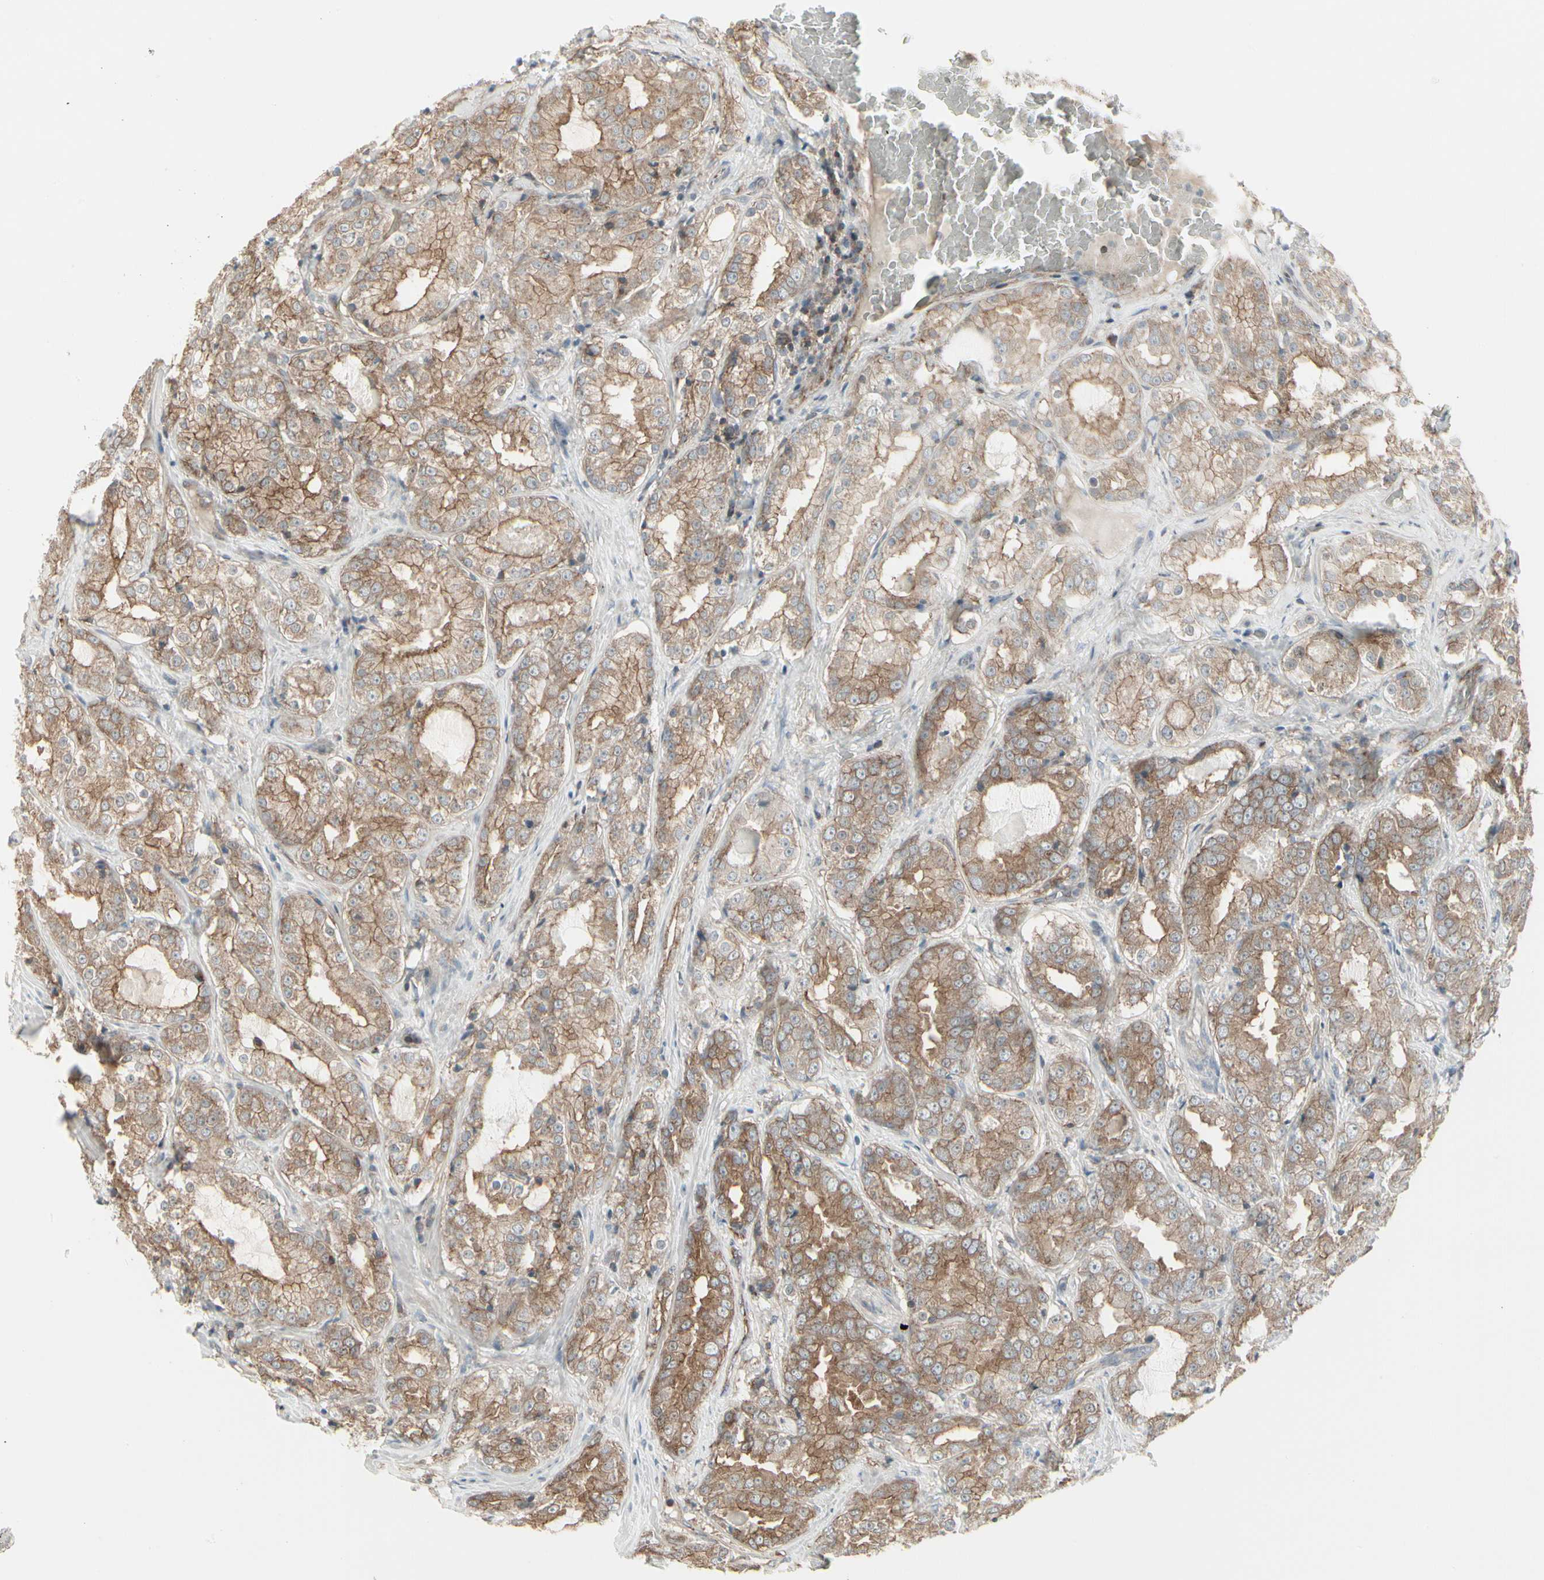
{"staining": {"intensity": "moderate", "quantity": ">75%", "location": "cytoplasmic/membranous"}, "tissue": "prostate cancer", "cell_type": "Tumor cells", "image_type": "cancer", "snomed": [{"axis": "morphology", "description": "Adenocarcinoma, High grade"}, {"axis": "topography", "description": "Prostate"}], "caption": "IHC image of prostate adenocarcinoma (high-grade) stained for a protein (brown), which displays medium levels of moderate cytoplasmic/membranous positivity in approximately >75% of tumor cells.", "gene": "EPS15", "patient": {"sex": "male", "age": 73}}